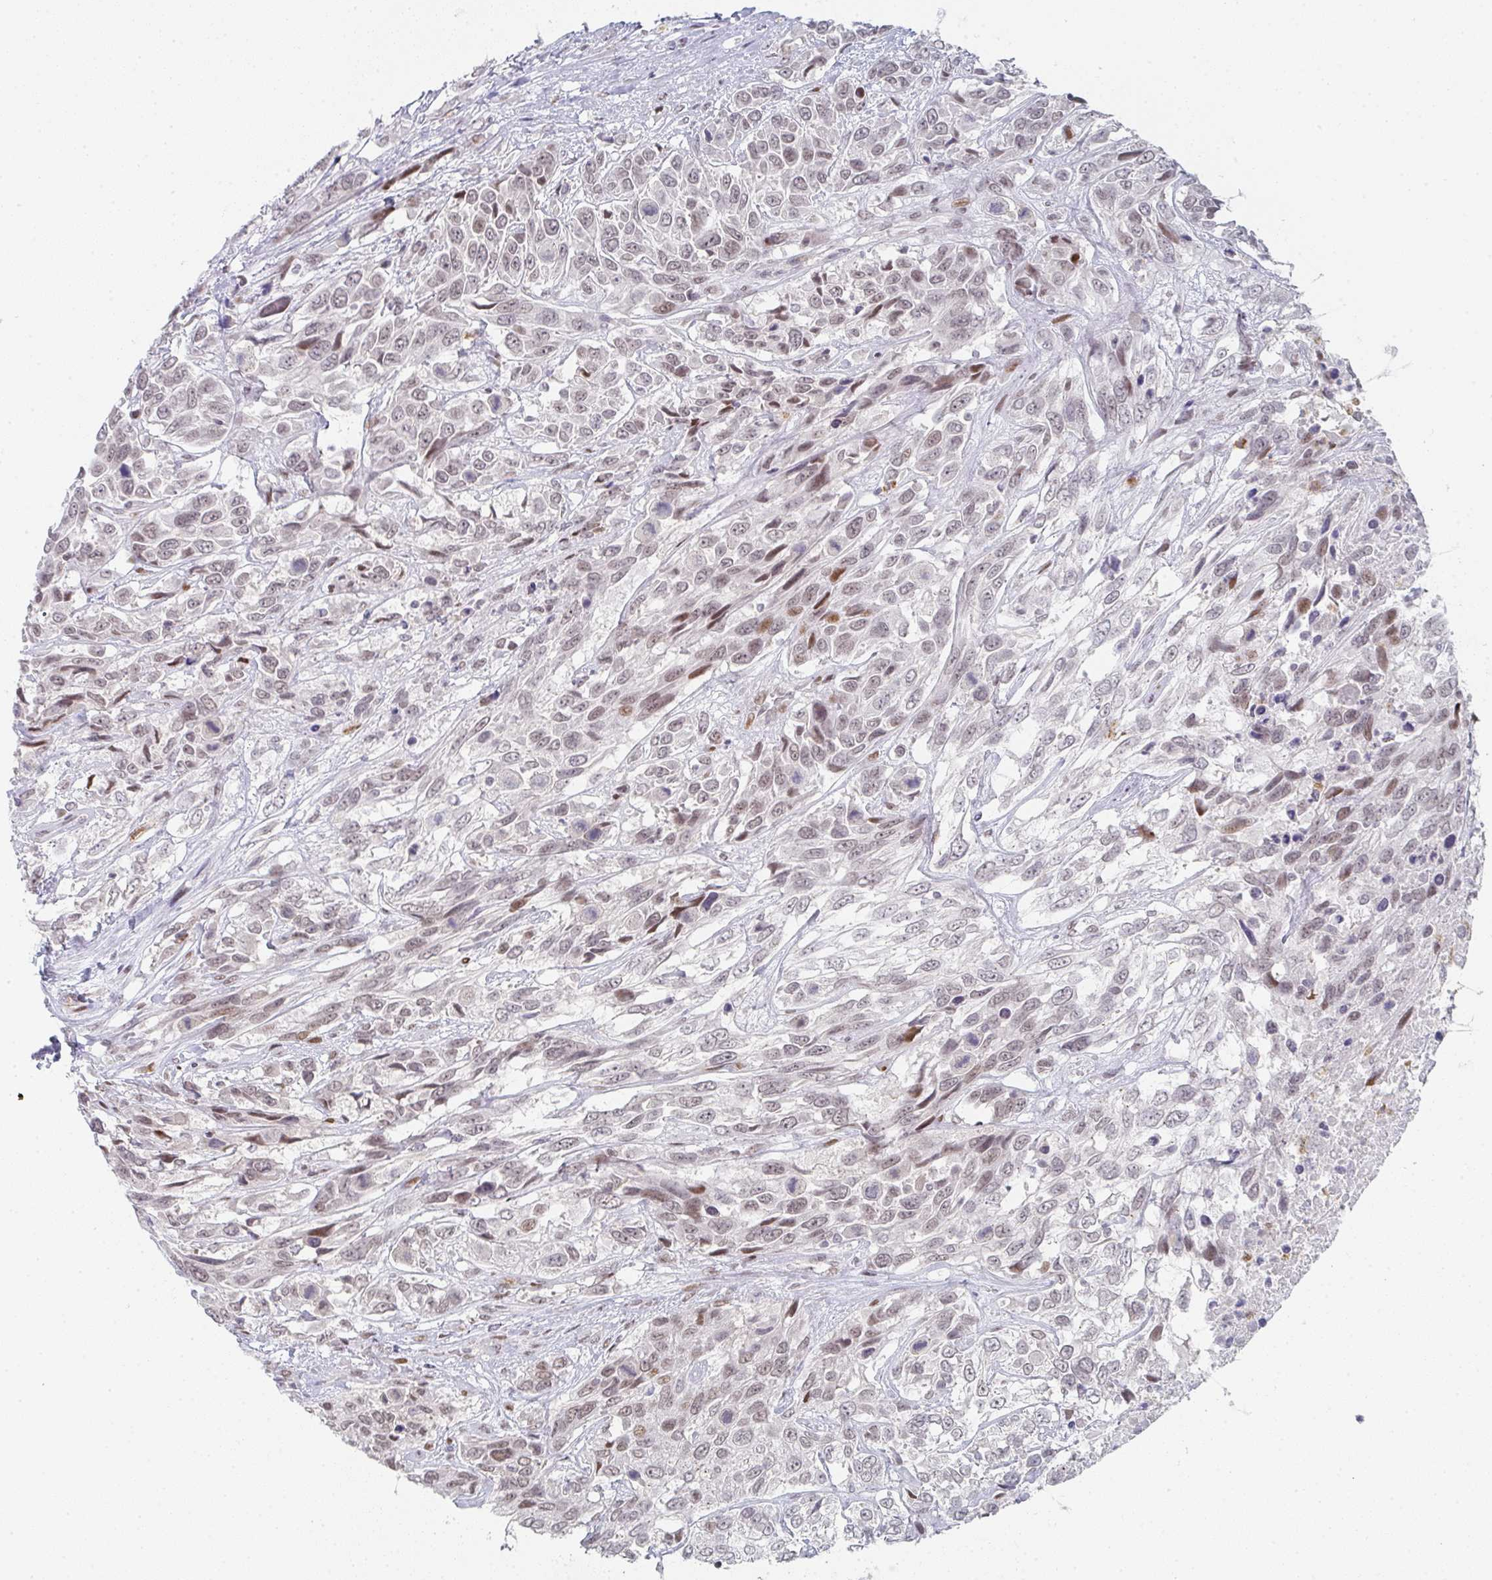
{"staining": {"intensity": "weak", "quantity": ">75%", "location": "nuclear"}, "tissue": "urothelial cancer", "cell_type": "Tumor cells", "image_type": "cancer", "snomed": [{"axis": "morphology", "description": "Urothelial carcinoma, High grade"}, {"axis": "topography", "description": "Urinary bladder"}], "caption": "Urothelial cancer stained for a protein (brown) reveals weak nuclear positive expression in about >75% of tumor cells.", "gene": "LIN54", "patient": {"sex": "female", "age": 70}}